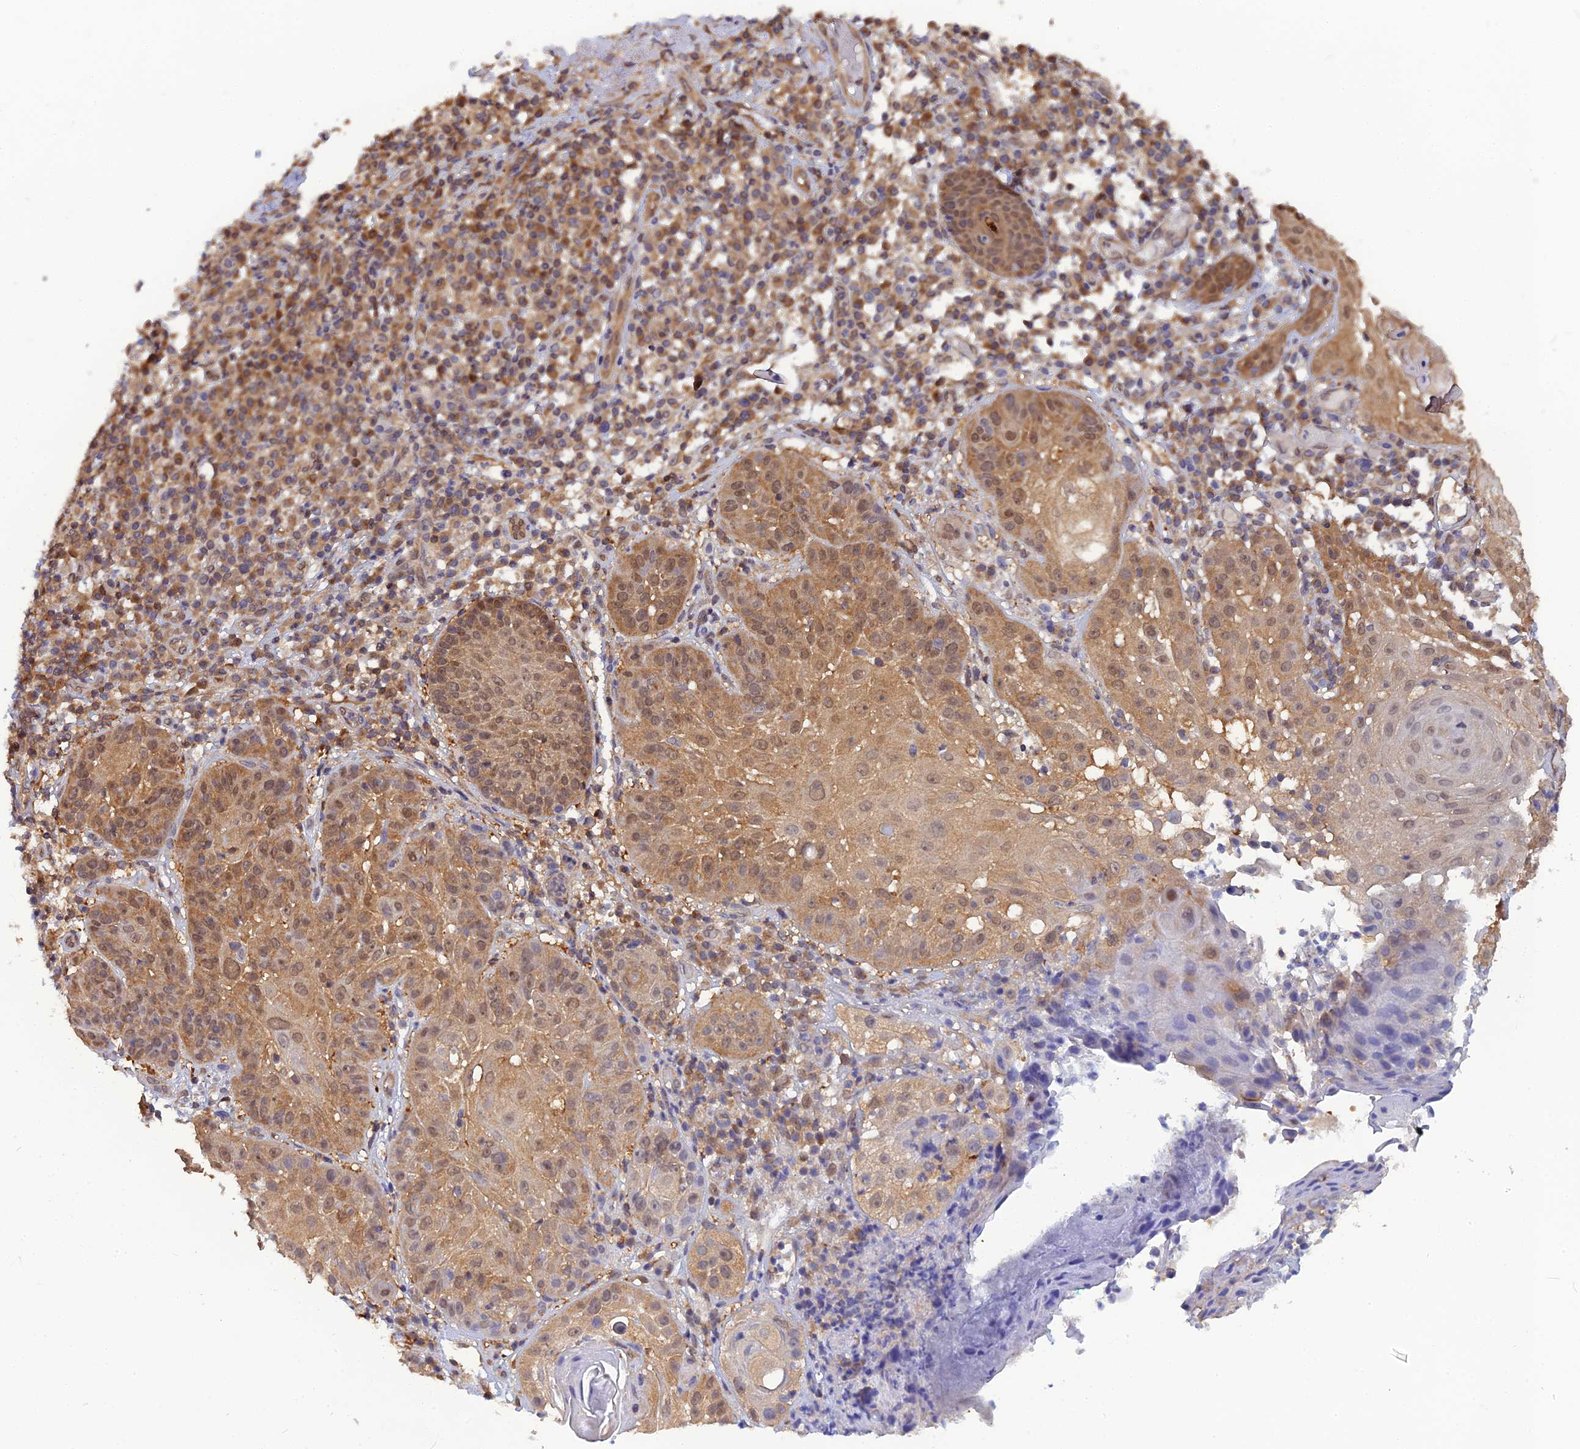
{"staining": {"intensity": "moderate", "quantity": ">75%", "location": "cytoplasmic/membranous,nuclear"}, "tissue": "skin cancer", "cell_type": "Tumor cells", "image_type": "cancer", "snomed": [{"axis": "morphology", "description": "Normal tissue, NOS"}, {"axis": "morphology", "description": "Basal cell carcinoma"}, {"axis": "topography", "description": "Skin"}], "caption": "Immunohistochemical staining of human skin basal cell carcinoma shows medium levels of moderate cytoplasmic/membranous and nuclear staining in approximately >75% of tumor cells.", "gene": "HINT1", "patient": {"sex": "male", "age": 93}}